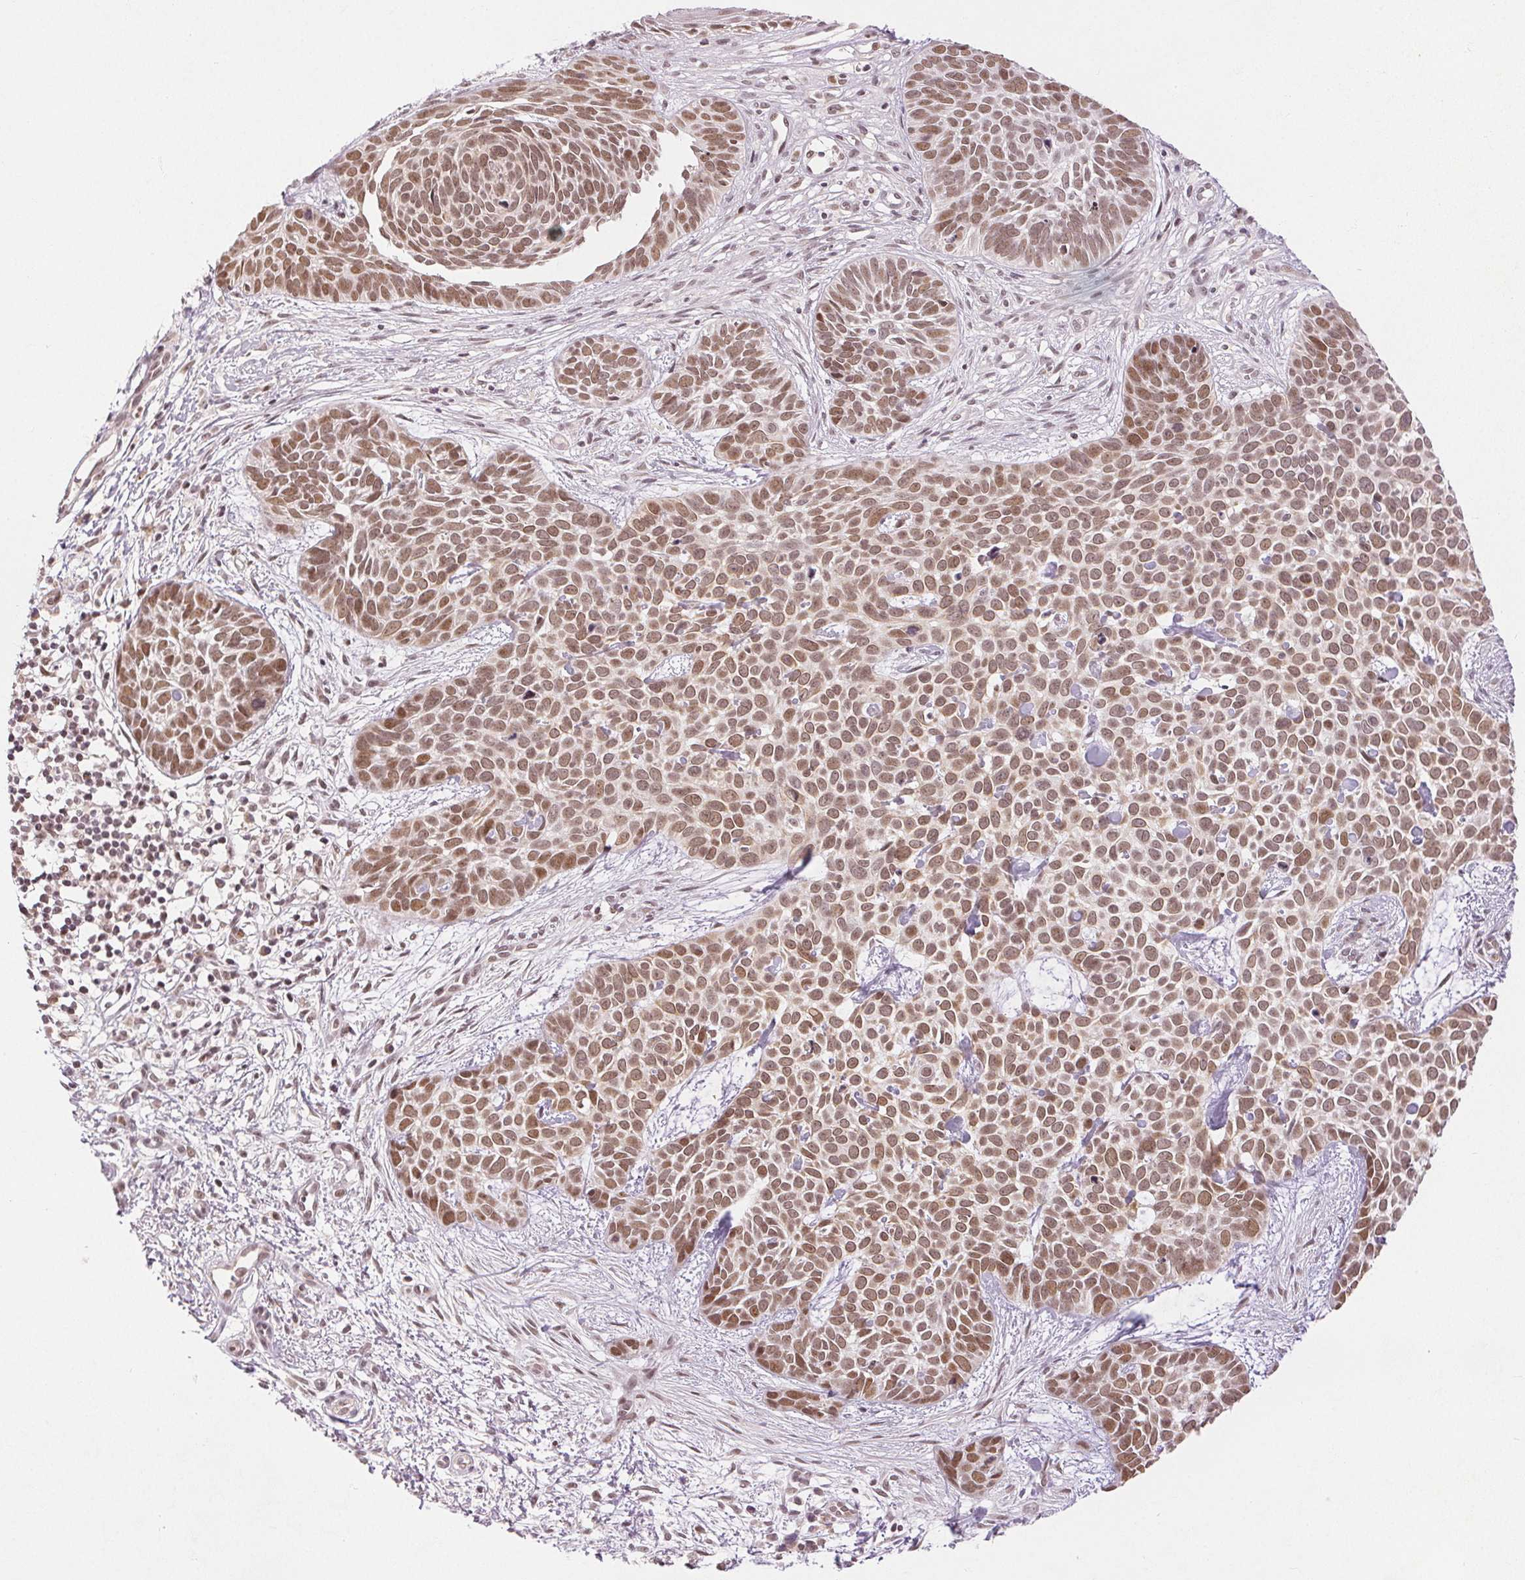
{"staining": {"intensity": "moderate", "quantity": ">75%", "location": "nuclear"}, "tissue": "skin cancer", "cell_type": "Tumor cells", "image_type": "cancer", "snomed": [{"axis": "morphology", "description": "Basal cell carcinoma"}, {"axis": "topography", "description": "Skin"}], "caption": "Skin cancer (basal cell carcinoma) stained with DAB (3,3'-diaminobenzidine) IHC displays medium levels of moderate nuclear positivity in about >75% of tumor cells.", "gene": "DEK", "patient": {"sex": "male", "age": 69}}